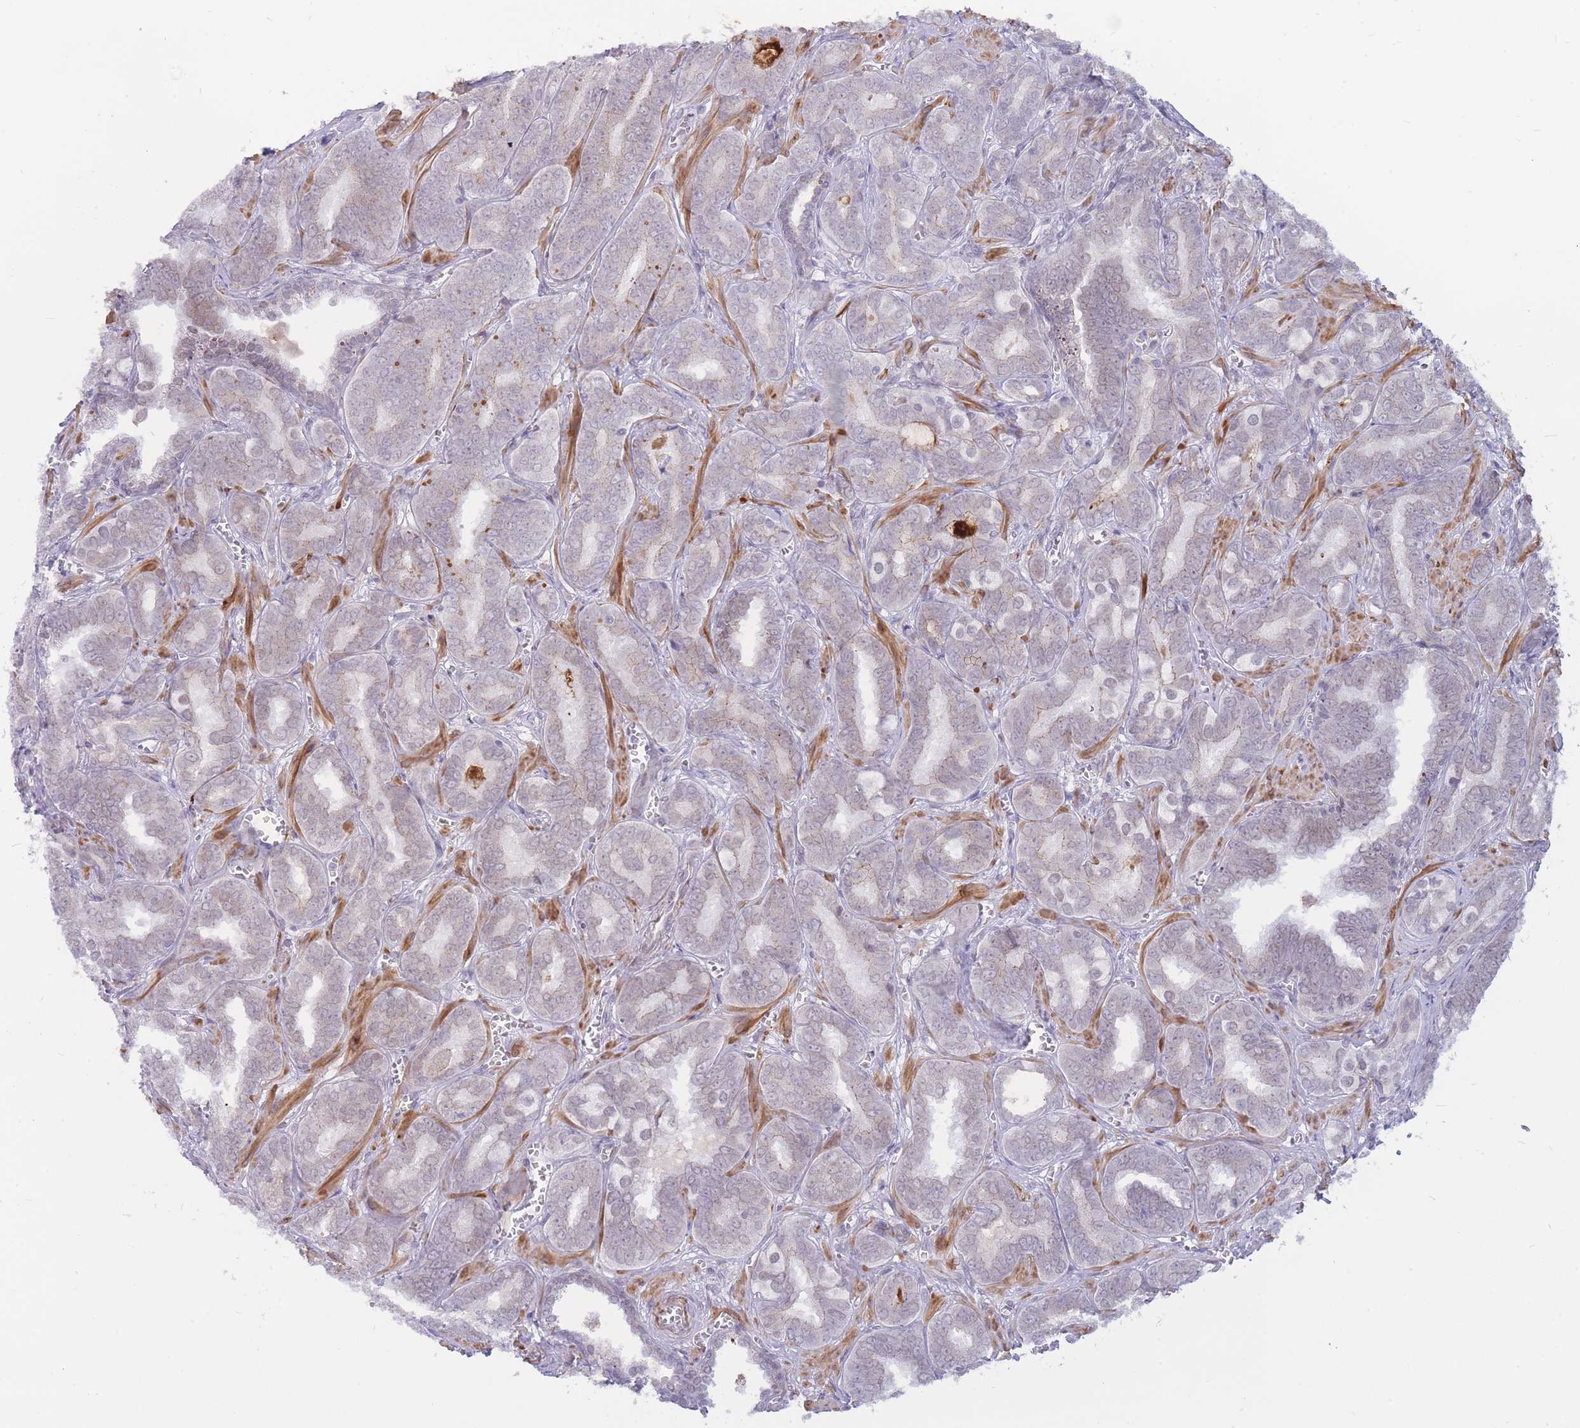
{"staining": {"intensity": "weak", "quantity": "<25%", "location": "nuclear"}, "tissue": "prostate cancer", "cell_type": "Tumor cells", "image_type": "cancer", "snomed": [{"axis": "morphology", "description": "Adenocarcinoma, High grade"}, {"axis": "topography", "description": "Prostate"}], "caption": "Photomicrograph shows no protein staining in tumor cells of prostate high-grade adenocarcinoma tissue.", "gene": "ADD2", "patient": {"sex": "male", "age": 67}}